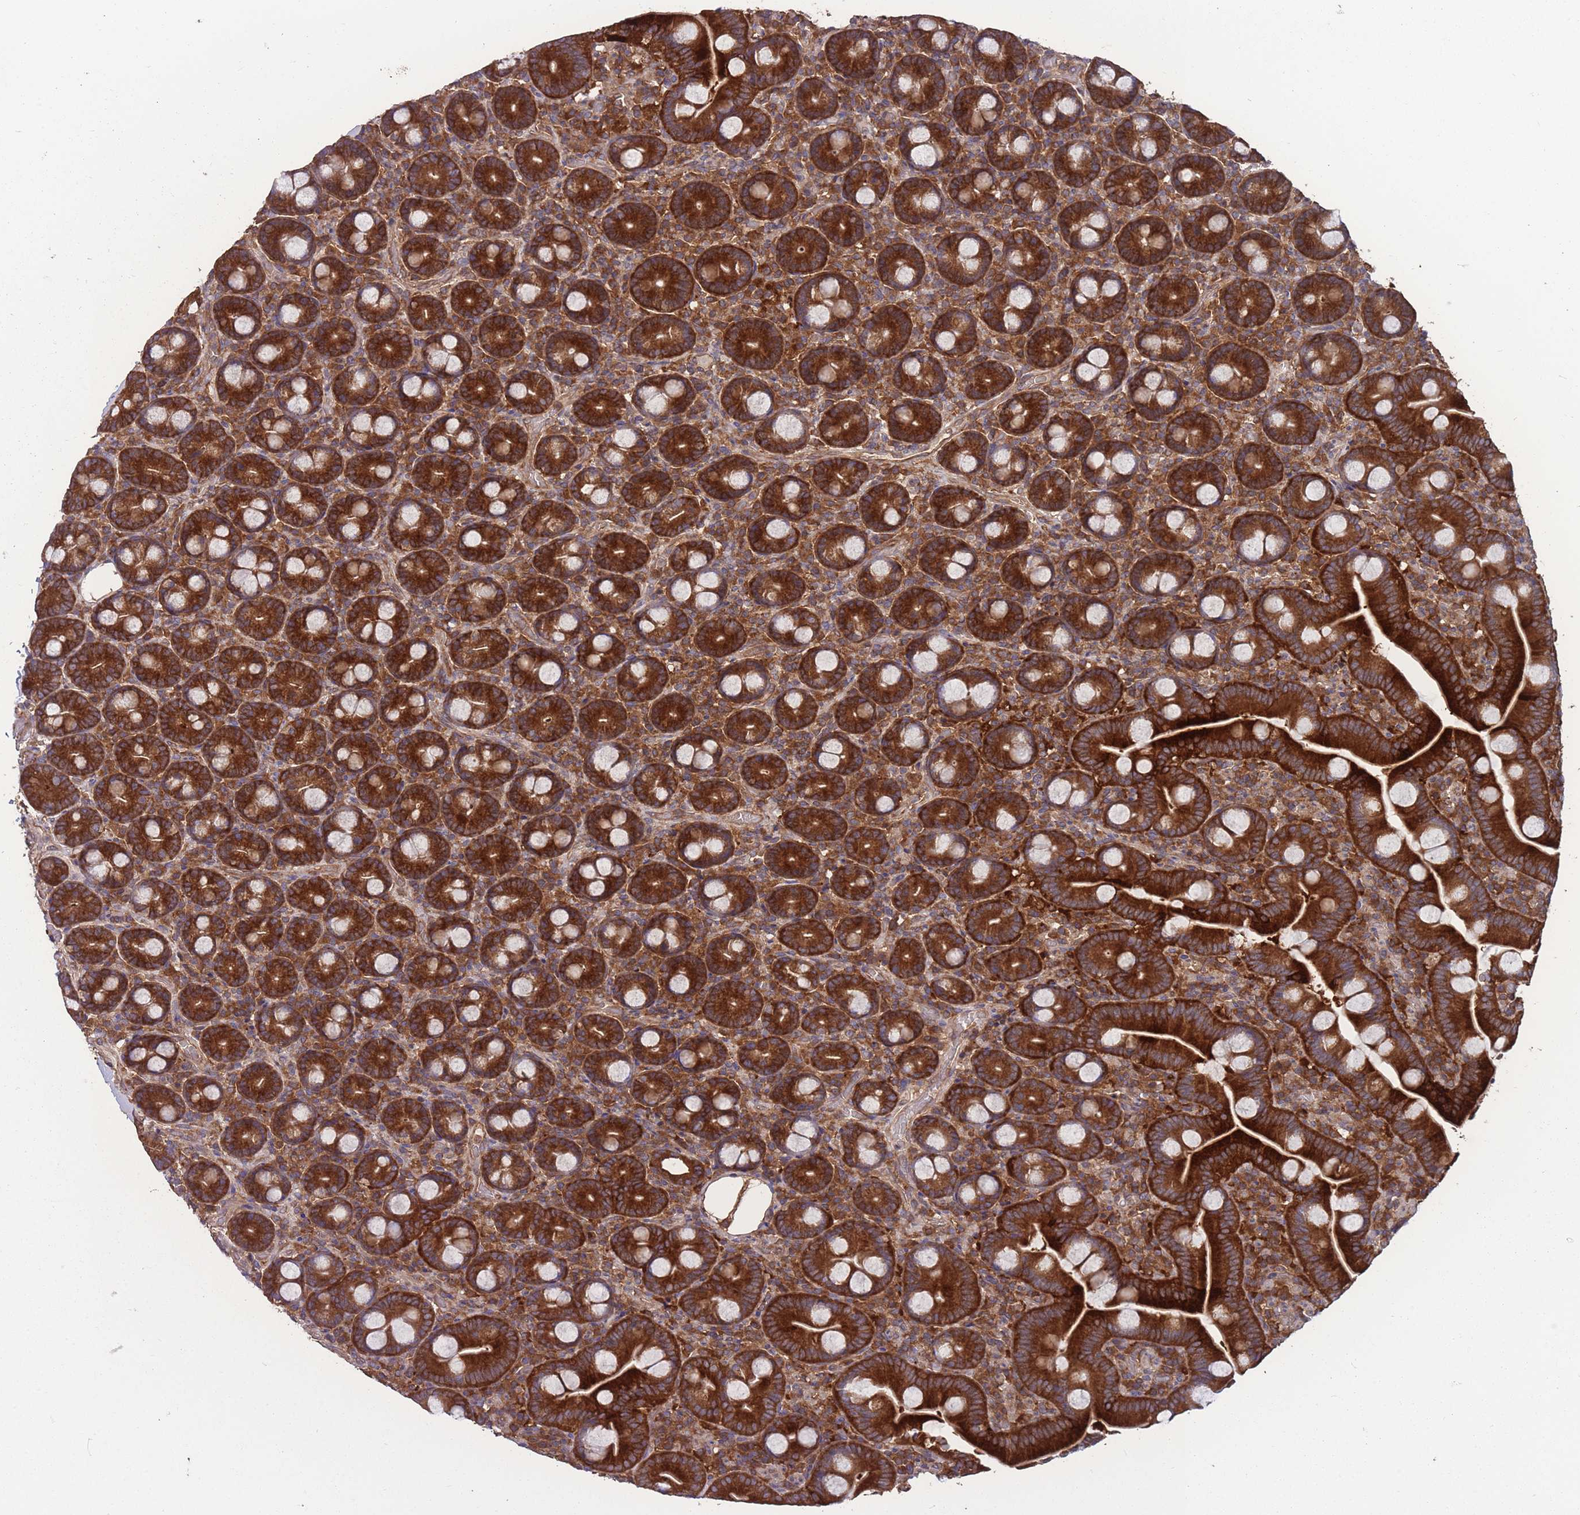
{"staining": {"intensity": "strong", "quantity": ">75%", "location": "cytoplasmic/membranous"}, "tissue": "duodenum", "cell_type": "Glandular cells", "image_type": "normal", "snomed": [{"axis": "morphology", "description": "Normal tissue, NOS"}, {"axis": "topography", "description": "Duodenum"}], "caption": "Strong cytoplasmic/membranous positivity for a protein is identified in about >75% of glandular cells of normal duodenum using immunohistochemistry.", "gene": "ZPR1", "patient": {"sex": "male", "age": 55}}